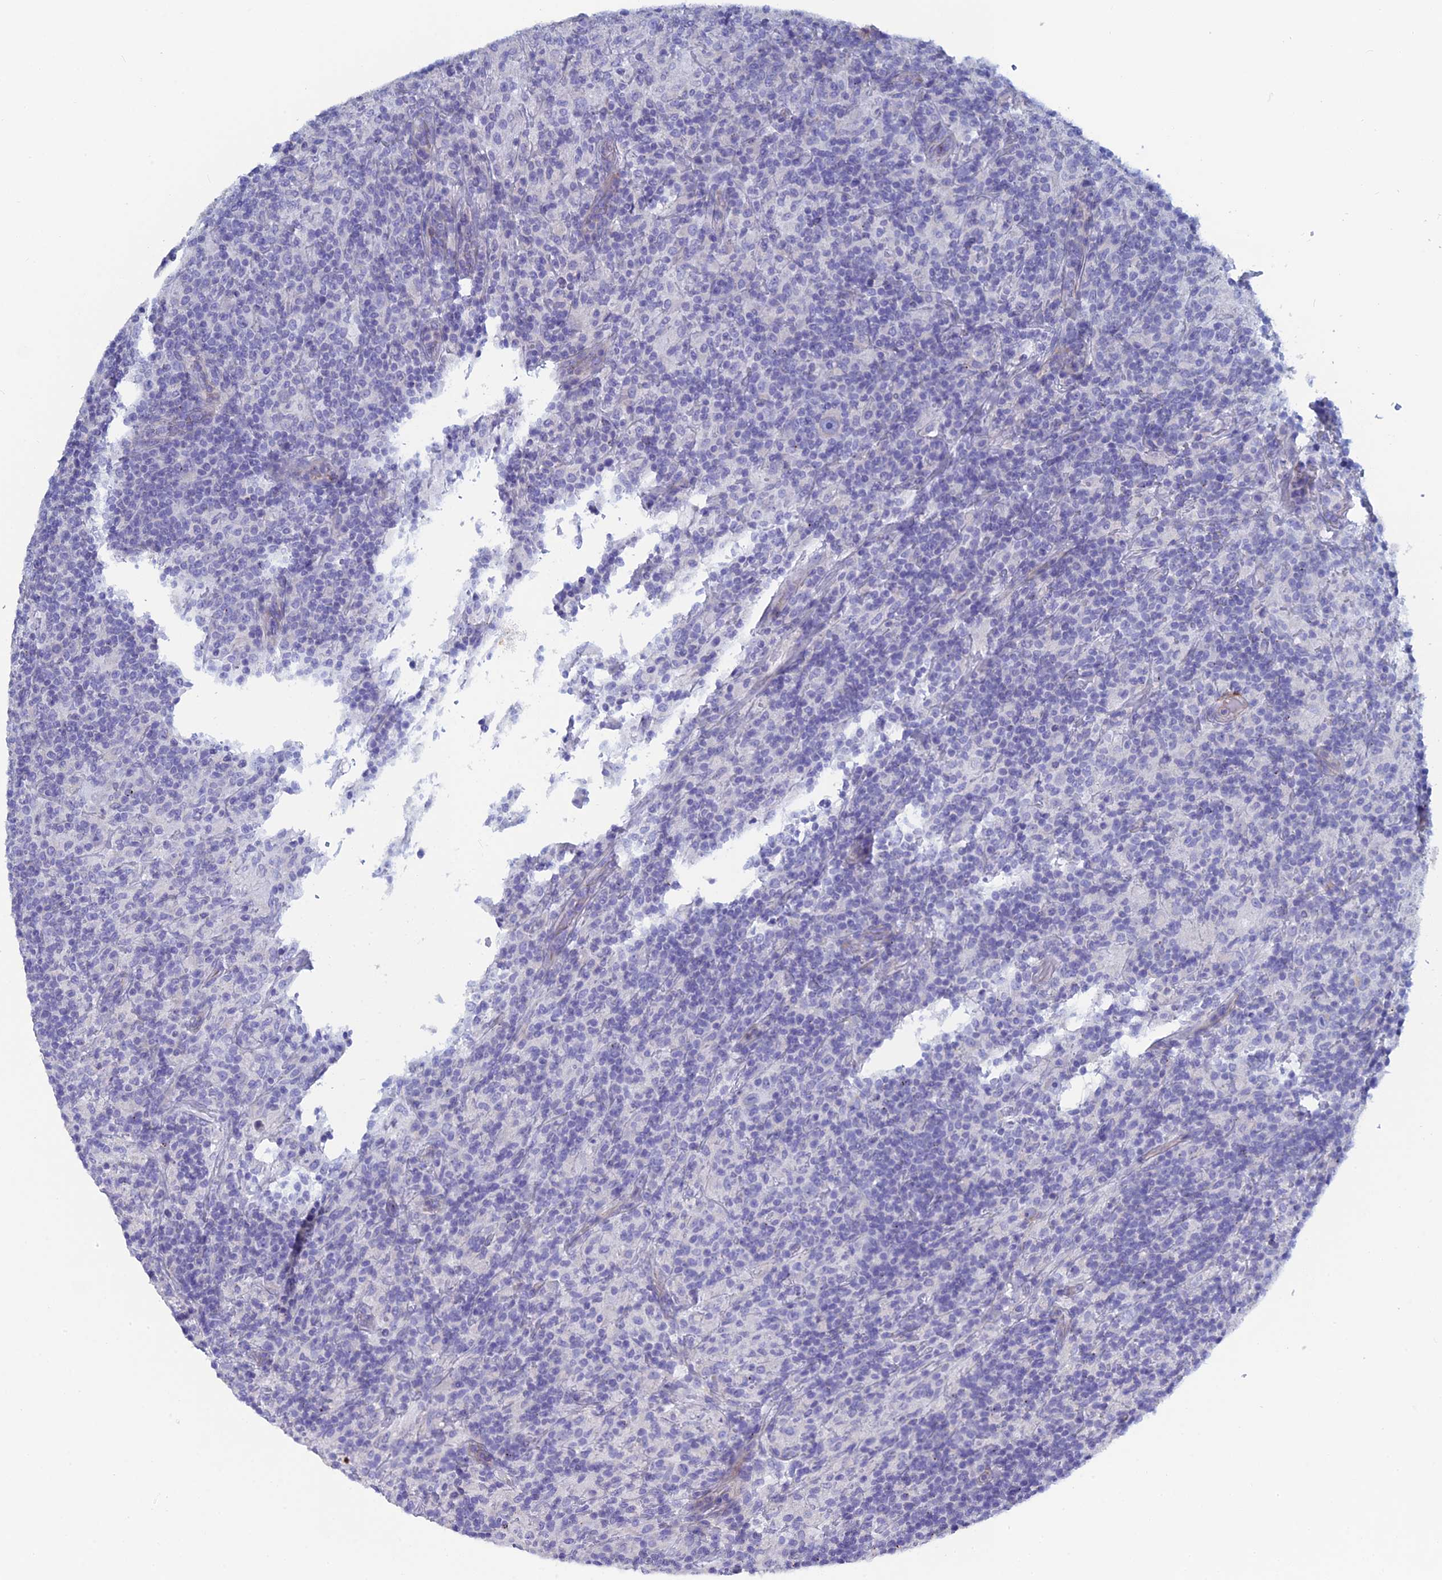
{"staining": {"intensity": "negative", "quantity": "none", "location": "none"}, "tissue": "lymphoma", "cell_type": "Tumor cells", "image_type": "cancer", "snomed": [{"axis": "morphology", "description": "Hodgkin's disease, NOS"}, {"axis": "topography", "description": "Lymph node"}], "caption": "Immunohistochemistry of Hodgkin's disease demonstrates no expression in tumor cells.", "gene": "PCDHA8", "patient": {"sex": "male", "age": 70}}